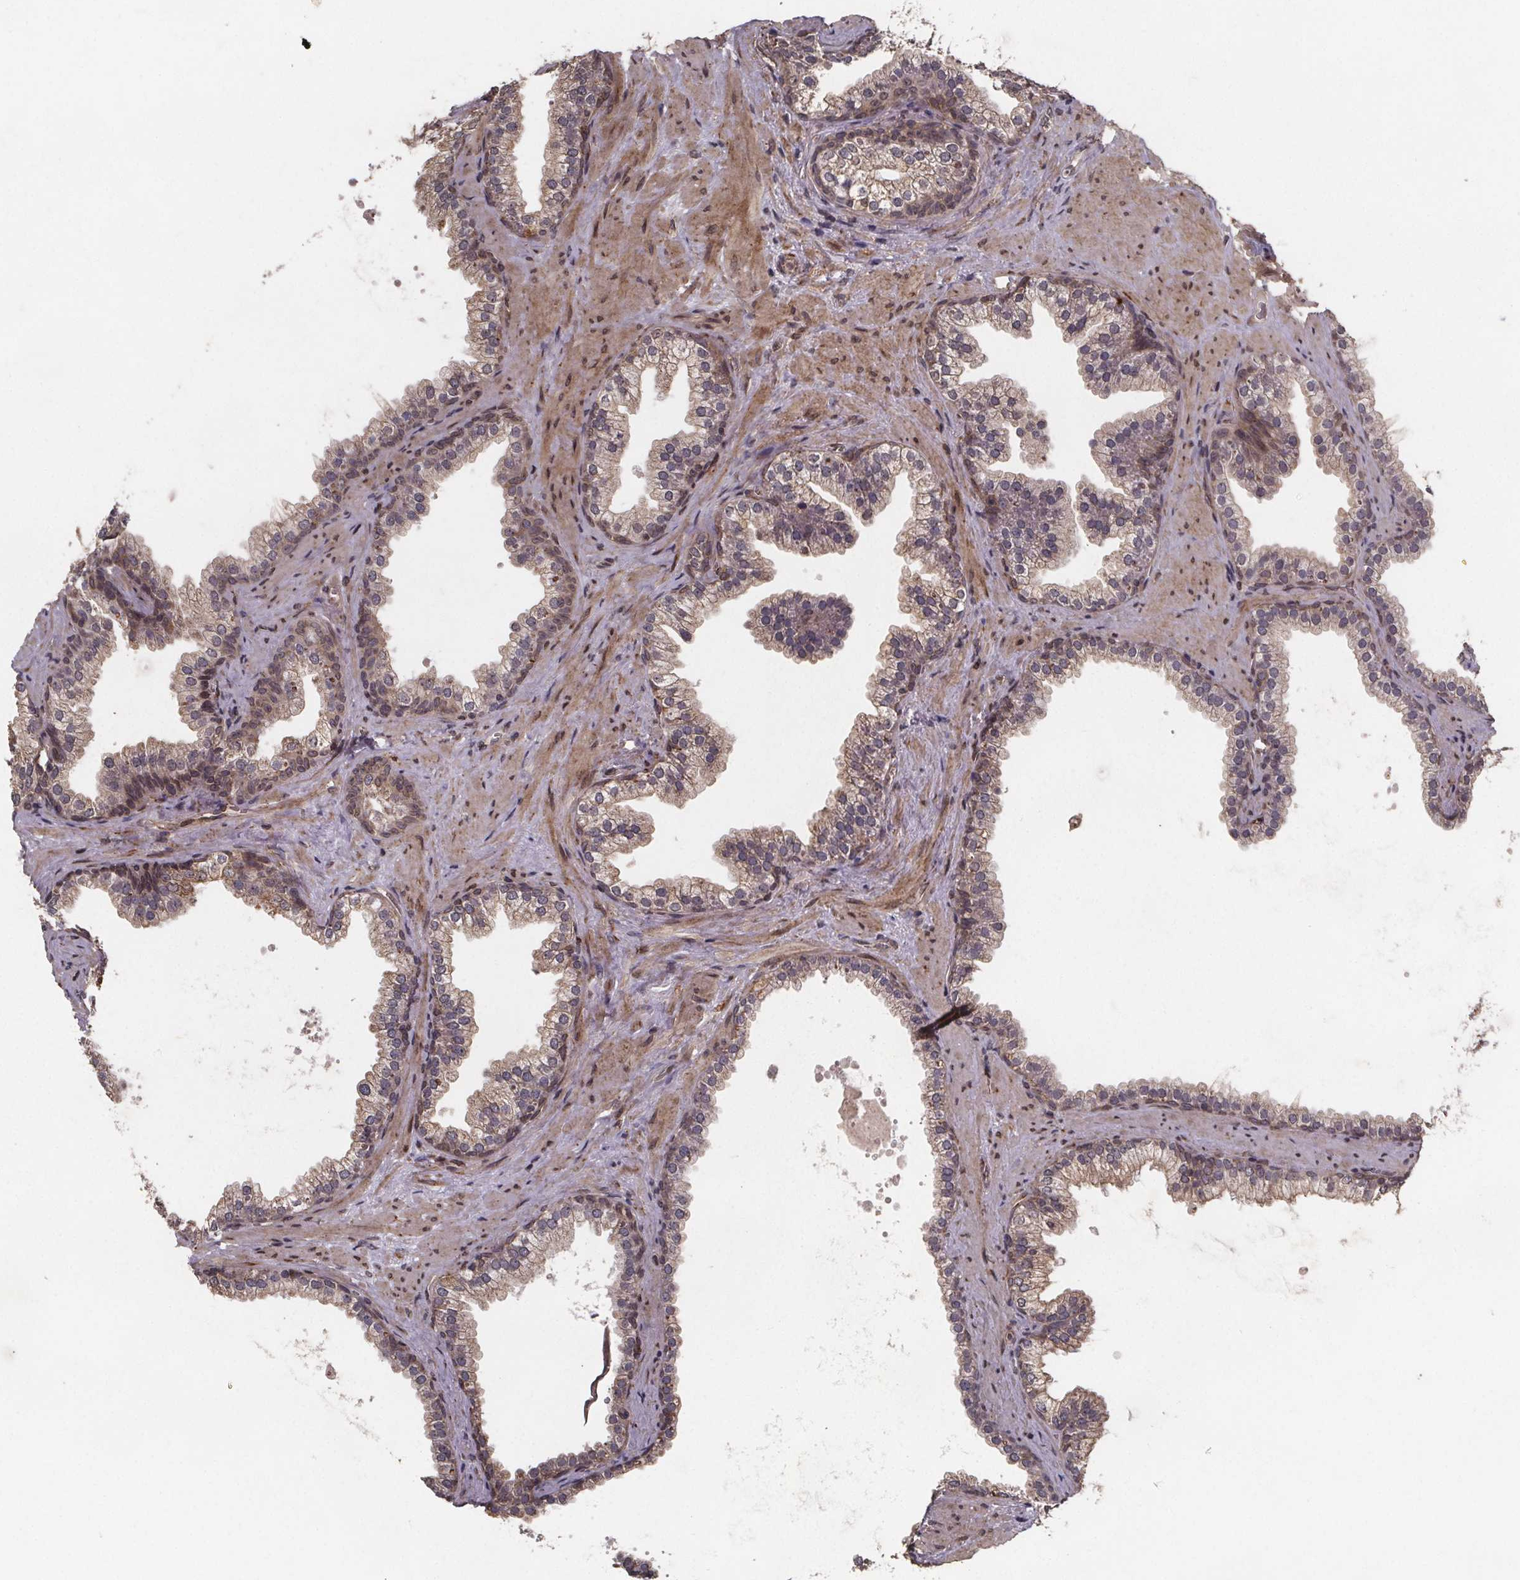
{"staining": {"intensity": "moderate", "quantity": "<25%", "location": "cytoplasmic/membranous"}, "tissue": "prostate", "cell_type": "Glandular cells", "image_type": "normal", "snomed": [{"axis": "morphology", "description": "Normal tissue, NOS"}, {"axis": "topography", "description": "Prostate"}], "caption": "An immunohistochemistry (IHC) micrograph of benign tissue is shown. Protein staining in brown highlights moderate cytoplasmic/membranous positivity in prostate within glandular cells. (Brightfield microscopy of DAB IHC at high magnification).", "gene": "PIERCE2", "patient": {"sex": "male", "age": 79}}